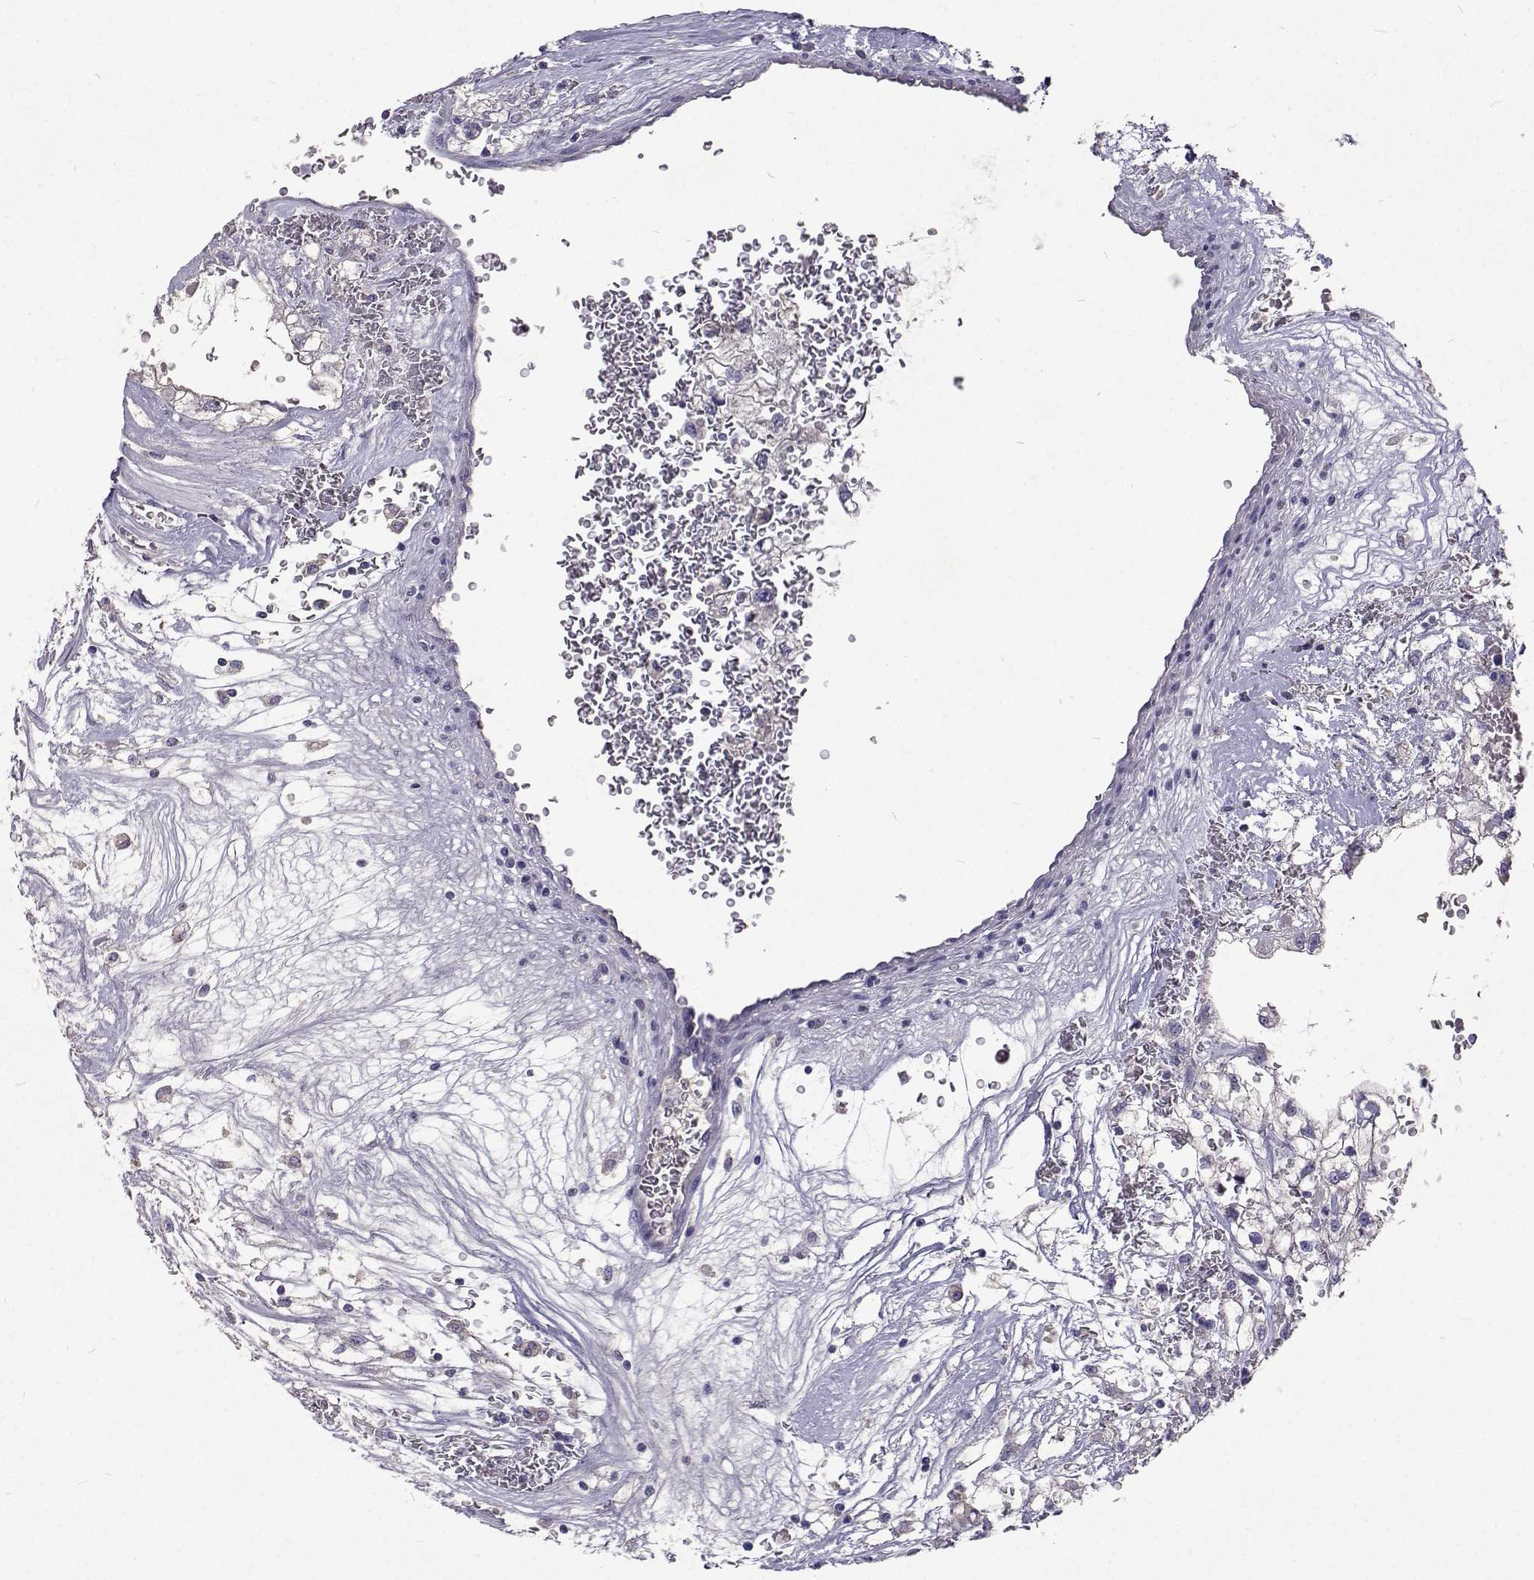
{"staining": {"intensity": "negative", "quantity": "none", "location": "none"}, "tissue": "renal cancer", "cell_type": "Tumor cells", "image_type": "cancer", "snomed": [{"axis": "morphology", "description": "Adenocarcinoma, NOS"}, {"axis": "topography", "description": "Kidney"}], "caption": "Immunohistochemistry (IHC) image of human renal adenocarcinoma stained for a protein (brown), which shows no positivity in tumor cells. (DAB IHC visualized using brightfield microscopy, high magnification).", "gene": "CFAP44", "patient": {"sex": "male", "age": 59}}